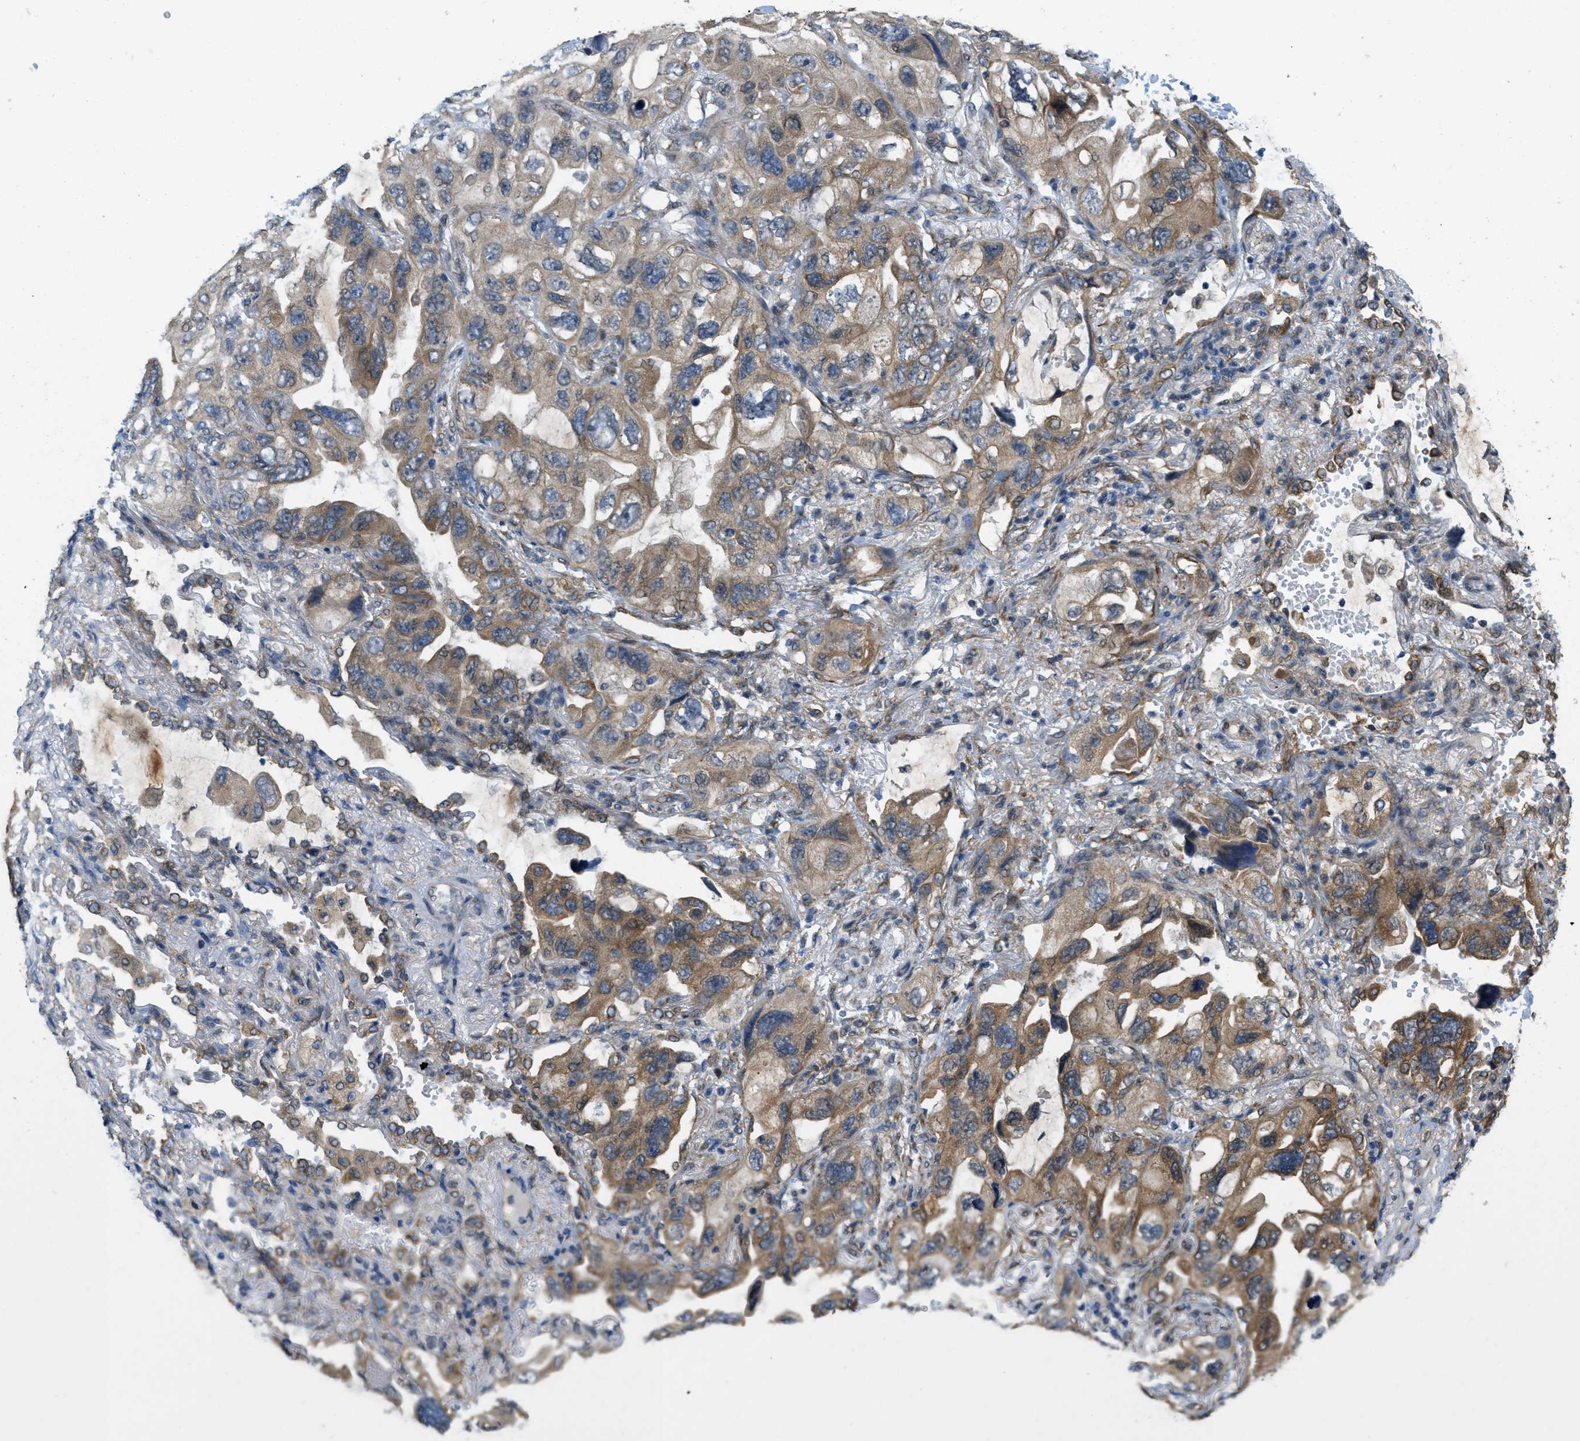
{"staining": {"intensity": "moderate", "quantity": ">75%", "location": "cytoplasmic/membranous"}, "tissue": "lung cancer", "cell_type": "Tumor cells", "image_type": "cancer", "snomed": [{"axis": "morphology", "description": "Squamous cell carcinoma, NOS"}, {"axis": "topography", "description": "Lung"}], "caption": "Squamous cell carcinoma (lung) was stained to show a protein in brown. There is medium levels of moderate cytoplasmic/membranous expression in approximately >75% of tumor cells.", "gene": "IFNLR1", "patient": {"sex": "female", "age": 73}}